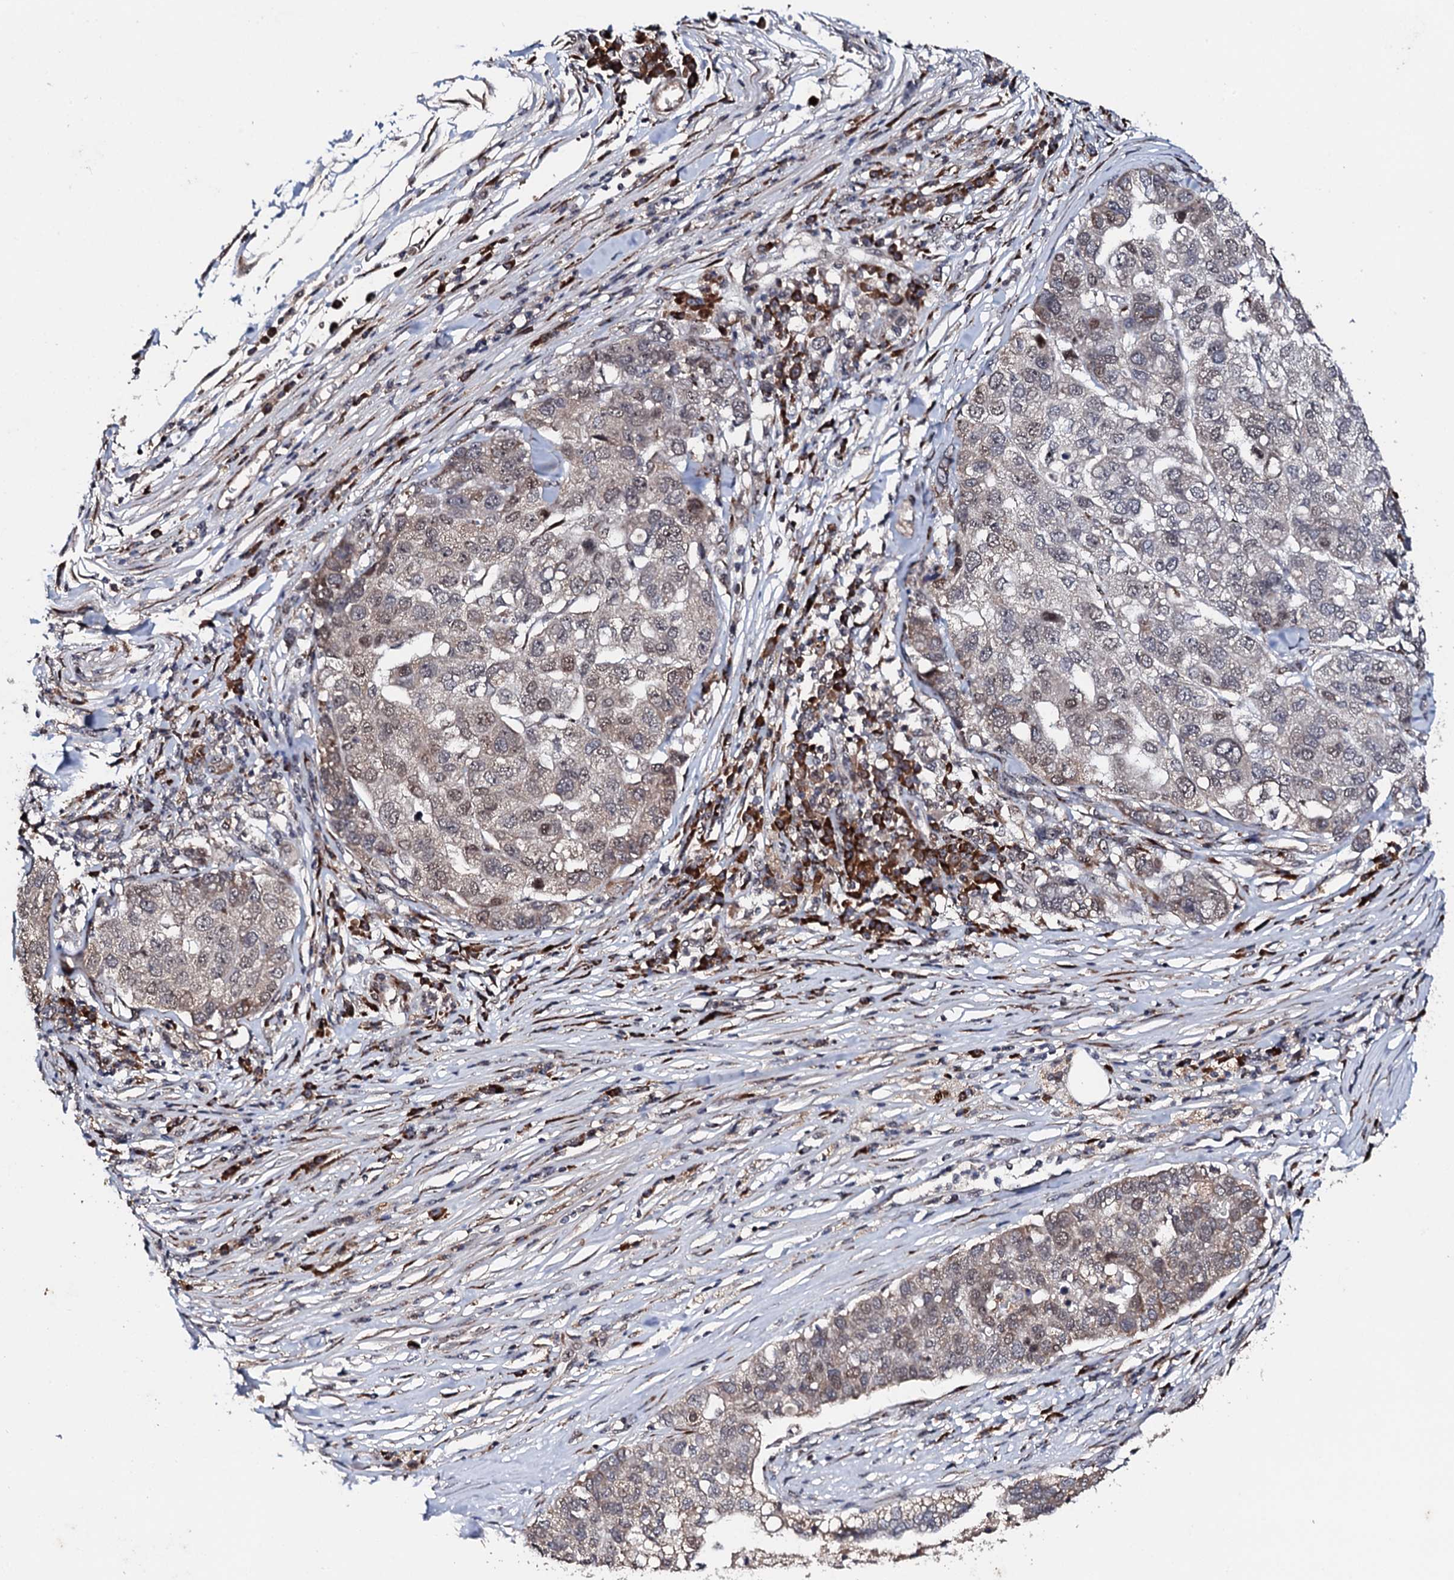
{"staining": {"intensity": "weak", "quantity": "<25%", "location": "nuclear"}, "tissue": "pancreatic cancer", "cell_type": "Tumor cells", "image_type": "cancer", "snomed": [{"axis": "morphology", "description": "Adenocarcinoma, NOS"}, {"axis": "topography", "description": "Pancreas"}], "caption": "The IHC histopathology image has no significant staining in tumor cells of pancreatic cancer (adenocarcinoma) tissue.", "gene": "FAM111A", "patient": {"sex": "female", "age": 61}}